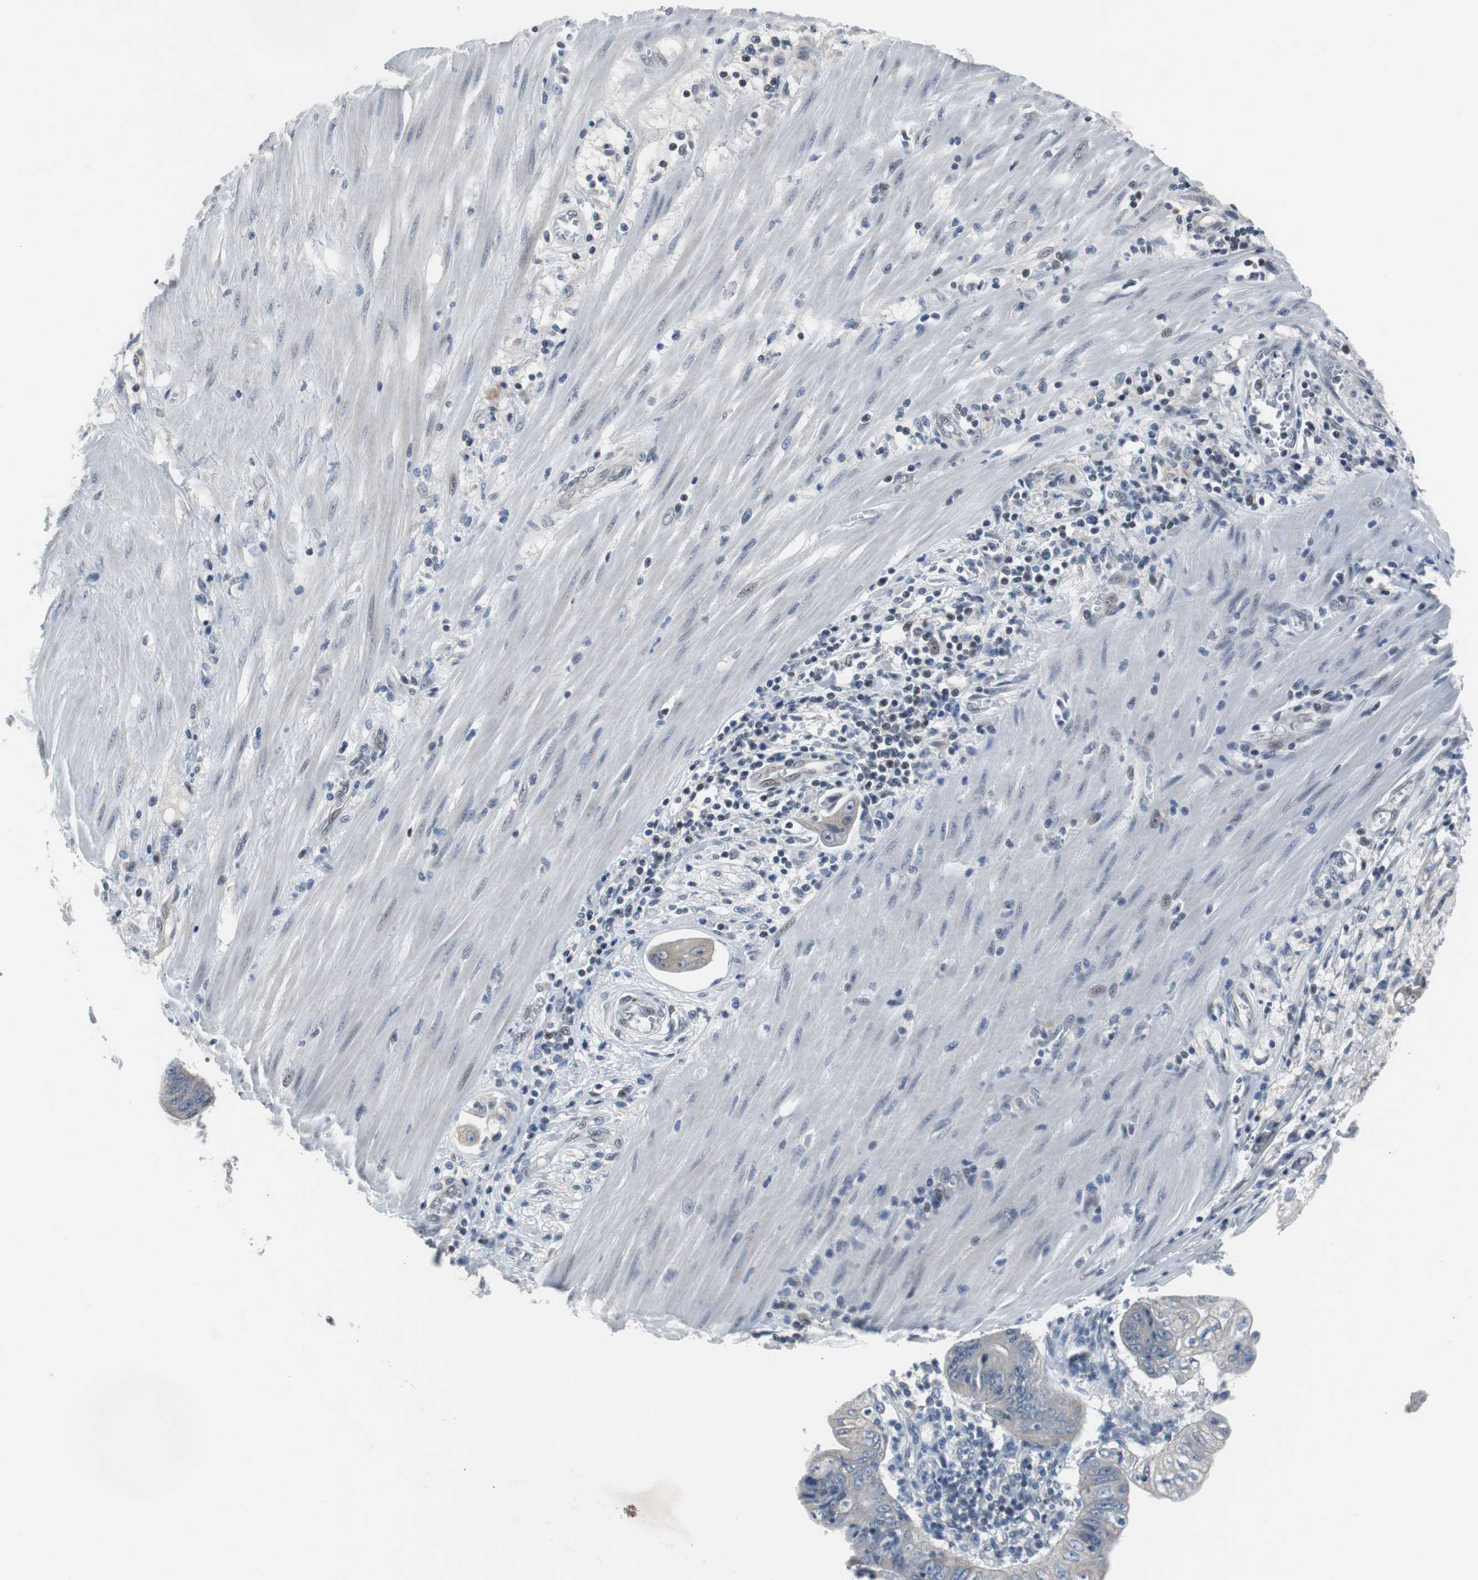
{"staining": {"intensity": "weak", "quantity": "25%-75%", "location": "cytoplasmic/membranous"}, "tissue": "pancreatic cancer", "cell_type": "Tumor cells", "image_type": "cancer", "snomed": [{"axis": "morphology", "description": "Normal tissue, NOS"}, {"axis": "topography", "description": "Lymph node"}], "caption": "Brown immunohistochemical staining in human pancreatic cancer displays weak cytoplasmic/membranous staining in approximately 25%-75% of tumor cells. The staining is performed using DAB brown chromogen to label protein expression. The nuclei are counter-stained blue using hematoxylin.", "gene": "TP63", "patient": {"sex": "male", "age": 62}}